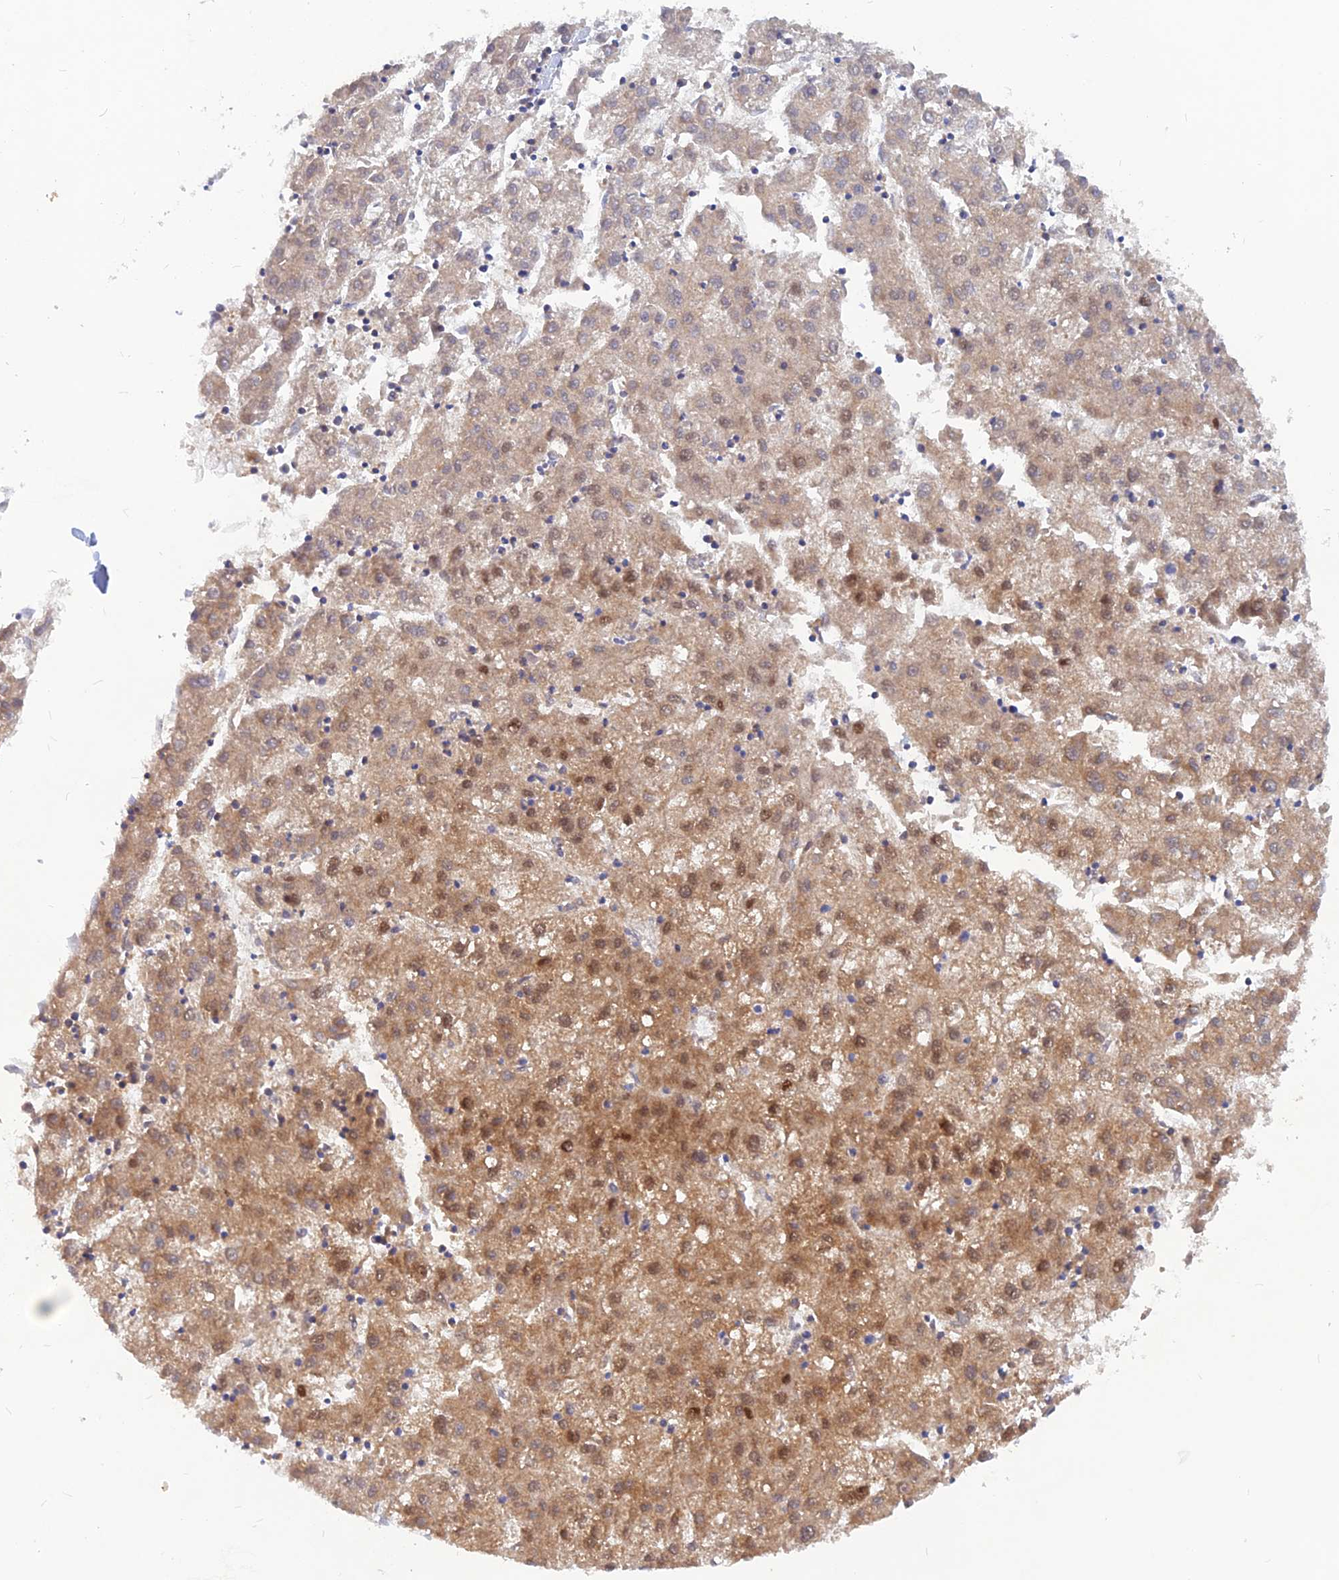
{"staining": {"intensity": "moderate", "quantity": ">75%", "location": "cytoplasmic/membranous,nuclear"}, "tissue": "liver cancer", "cell_type": "Tumor cells", "image_type": "cancer", "snomed": [{"axis": "morphology", "description": "Carcinoma, Hepatocellular, NOS"}, {"axis": "topography", "description": "Liver"}], "caption": "Immunohistochemical staining of liver cancer reveals medium levels of moderate cytoplasmic/membranous and nuclear positivity in about >75% of tumor cells. (DAB (3,3'-diaminobenzidine) IHC with brightfield microscopy, high magnification).", "gene": "DNAJC16", "patient": {"sex": "male", "age": 72}}